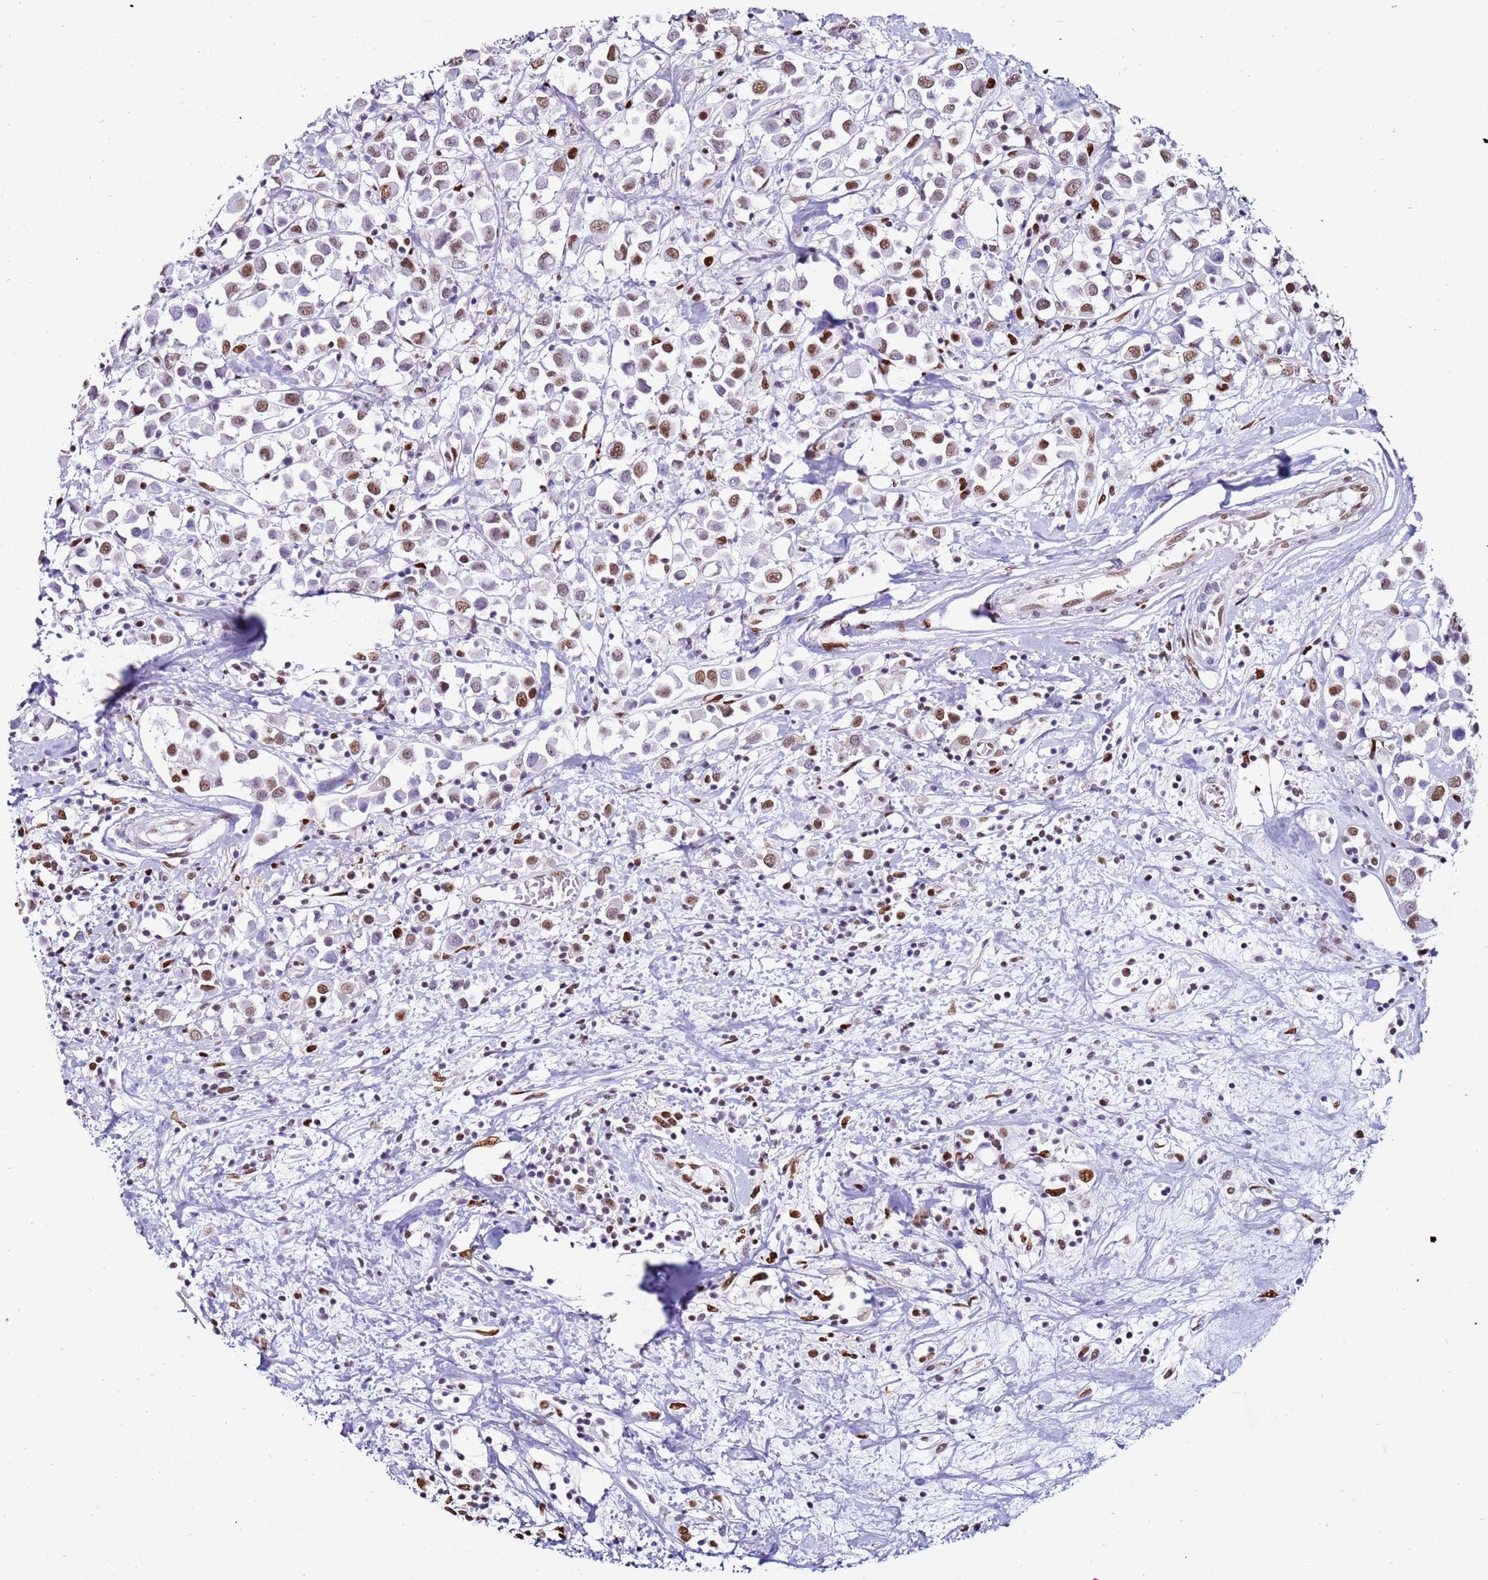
{"staining": {"intensity": "moderate", "quantity": "25%-75%", "location": "nuclear"}, "tissue": "breast cancer", "cell_type": "Tumor cells", "image_type": "cancer", "snomed": [{"axis": "morphology", "description": "Duct carcinoma"}, {"axis": "topography", "description": "Breast"}], "caption": "Protein expression analysis of breast cancer (infiltrating ductal carcinoma) displays moderate nuclear staining in approximately 25%-75% of tumor cells. (DAB IHC, brown staining for protein, blue staining for nuclei).", "gene": "KPNA4", "patient": {"sex": "female", "age": 61}}